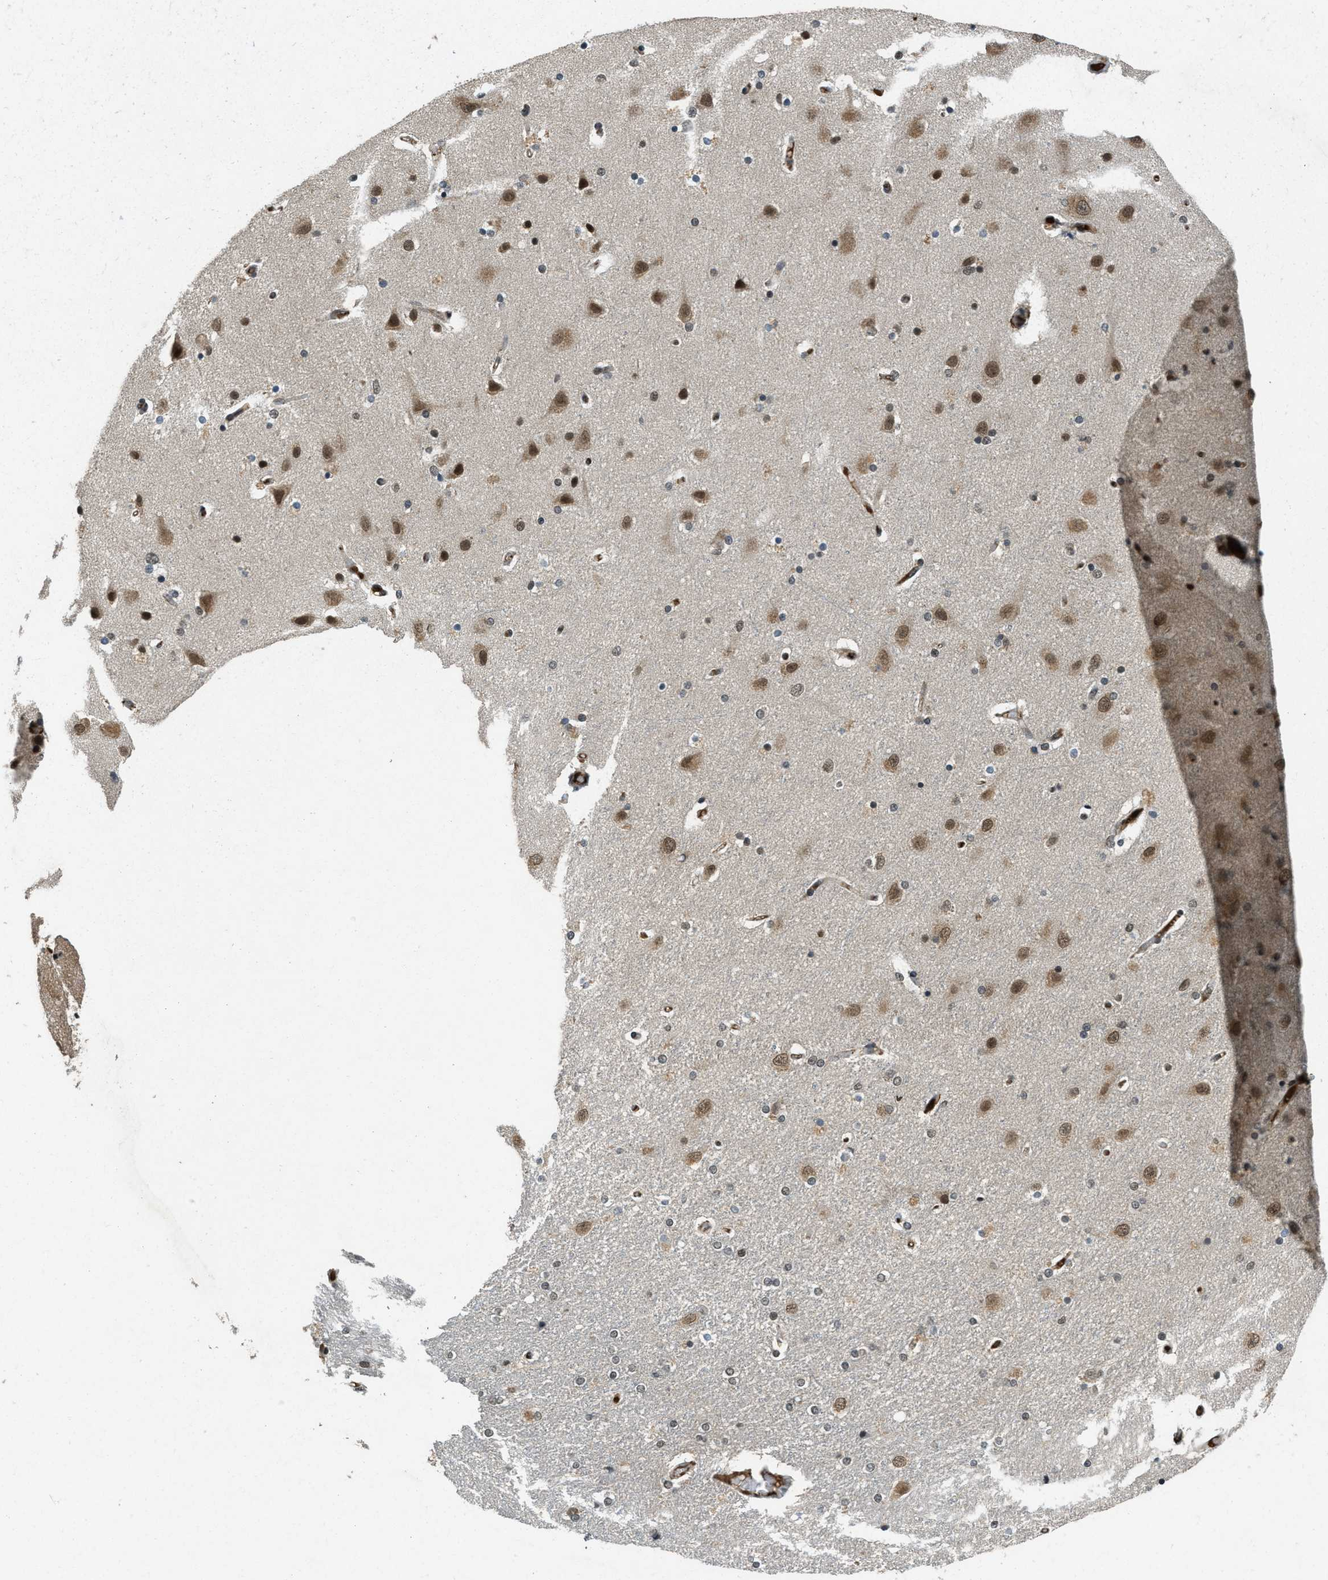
{"staining": {"intensity": "strong", "quantity": "<25%", "location": "nuclear"}, "tissue": "caudate", "cell_type": "Glial cells", "image_type": "normal", "snomed": [{"axis": "morphology", "description": "Normal tissue, NOS"}, {"axis": "topography", "description": "Lateral ventricle wall"}], "caption": "Immunohistochemical staining of unremarkable human caudate shows strong nuclear protein staining in about <25% of glial cells. The protein is shown in brown color, while the nuclei are stained blue.", "gene": "ZNF148", "patient": {"sex": "female", "age": 54}}